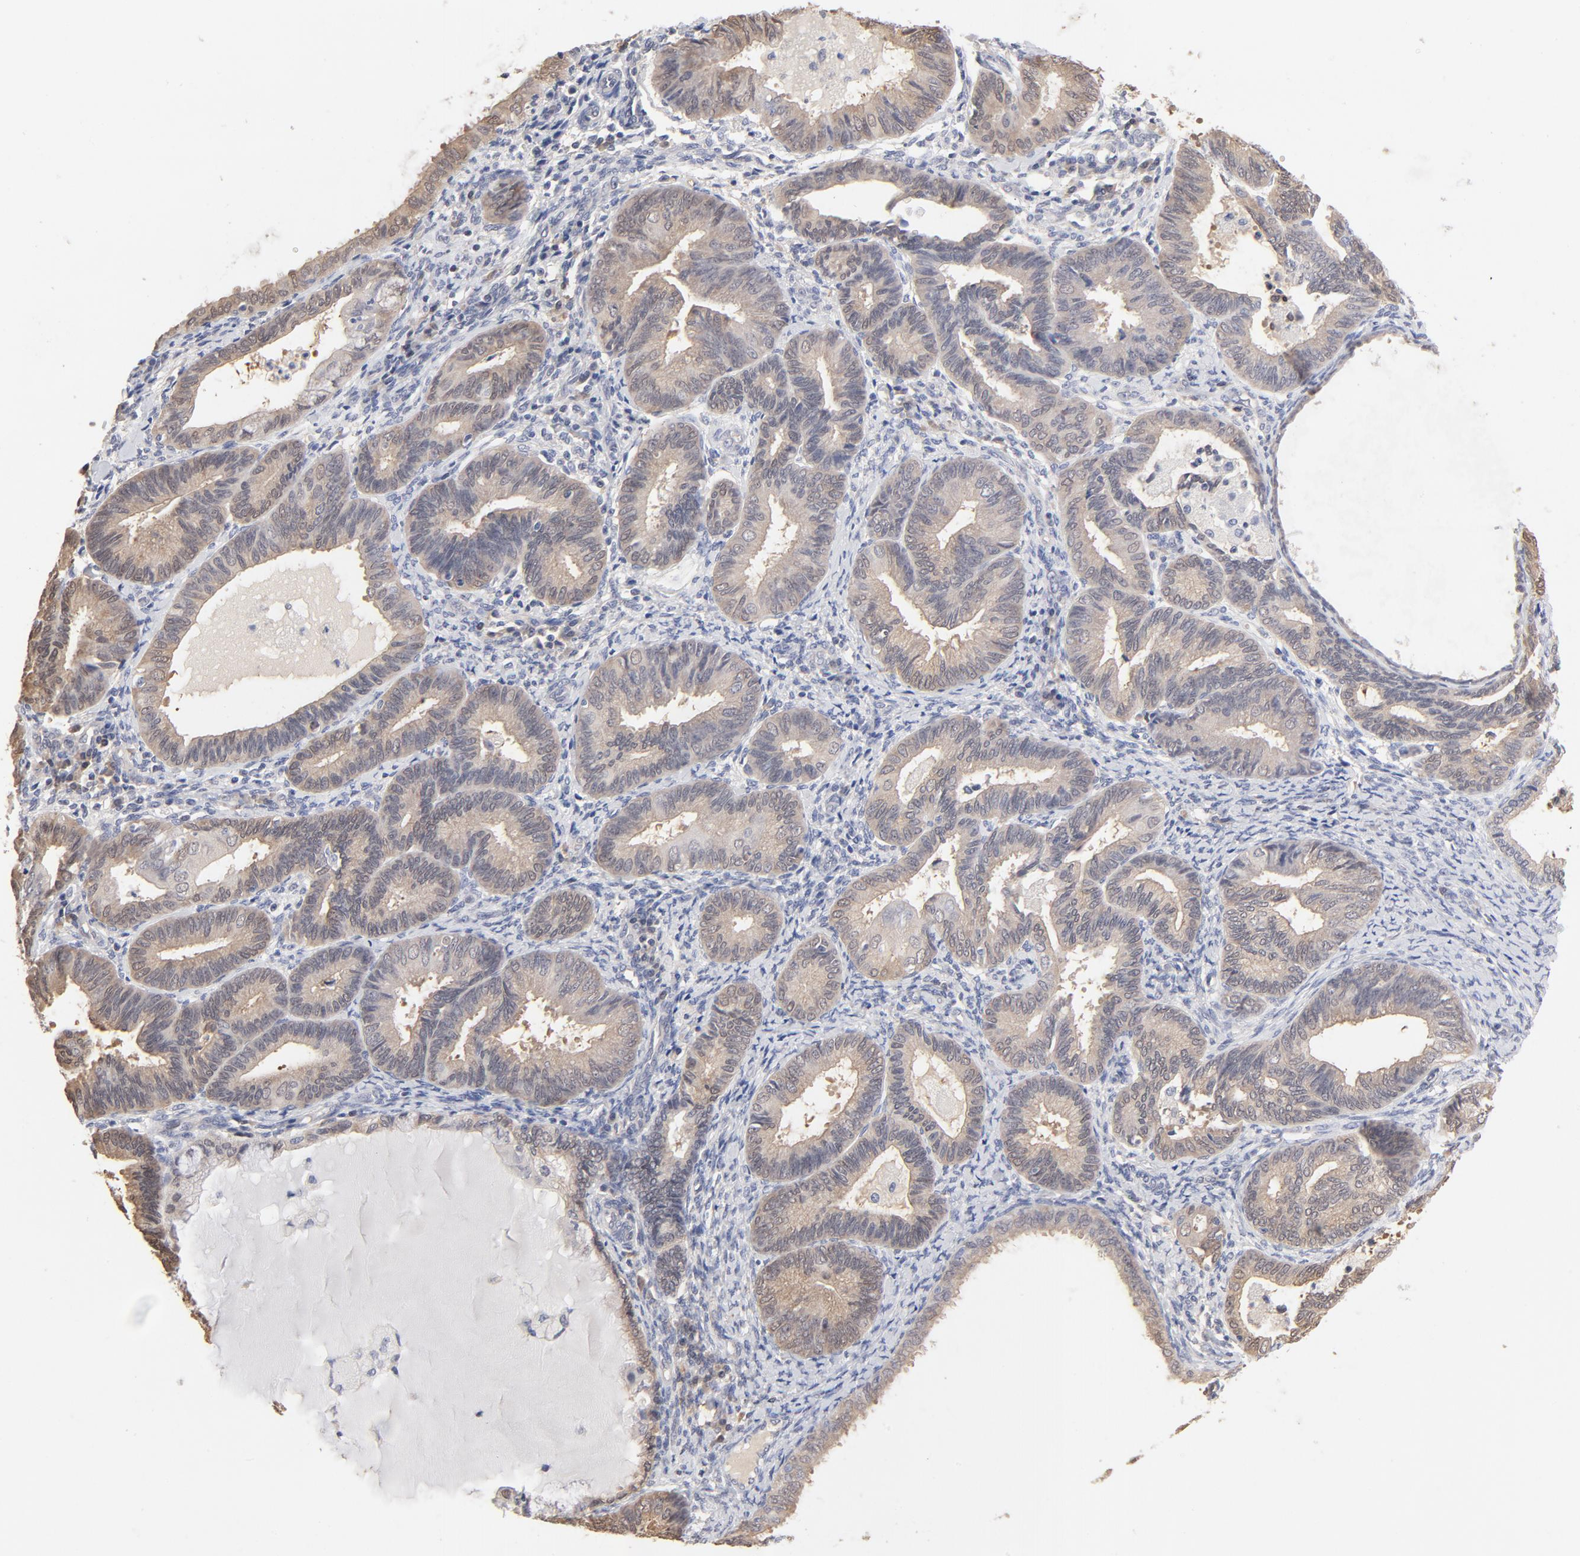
{"staining": {"intensity": "moderate", "quantity": ">75%", "location": "cytoplasmic/membranous"}, "tissue": "endometrial cancer", "cell_type": "Tumor cells", "image_type": "cancer", "snomed": [{"axis": "morphology", "description": "Adenocarcinoma, NOS"}, {"axis": "topography", "description": "Endometrium"}], "caption": "Immunohistochemistry (IHC) of adenocarcinoma (endometrial) shows medium levels of moderate cytoplasmic/membranous staining in approximately >75% of tumor cells.", "gene": "MIF", "patient": {"sex": "female", "age": 63}}